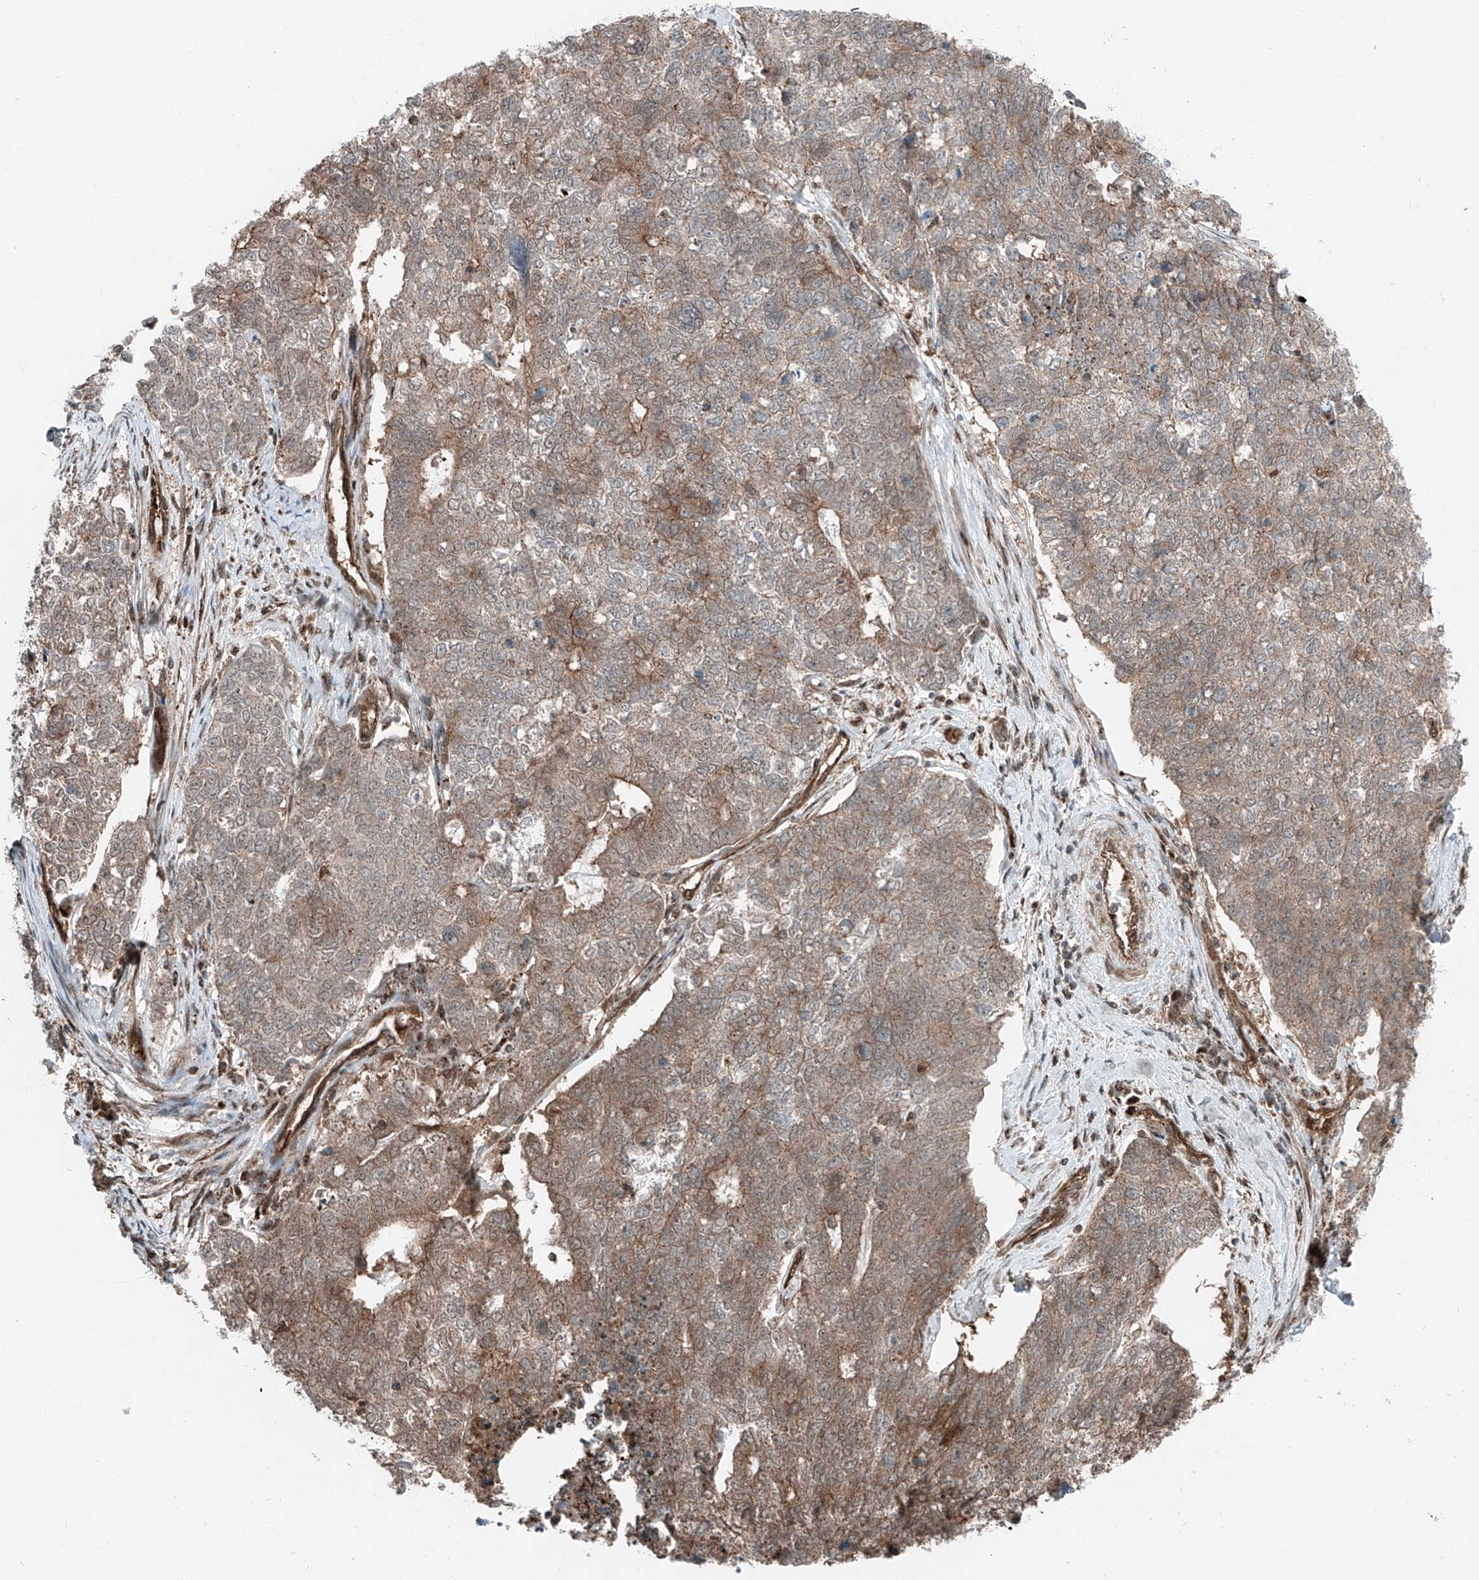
{"staining": {"intensity": "moderate", "quantity": "25%-75%", "location": "cytoplasmic/membranous"}, "tissue": "cervical cancer", "cell_type": "Tumor cells", "image_type": "cancer", "snomed": [{"axis": "morphology", "description": "Squamous cell carcinoma, NOS"}, {"axis": "topography", "description": "Cervix"}], "caption": "A brown stain highlights moderate cytoplasmic/membranous expression of a protein in human cervical squamous cell carcinoma tumor cells.", "gene": "USP48", "patient": {"sex": "female", "age": 63}}